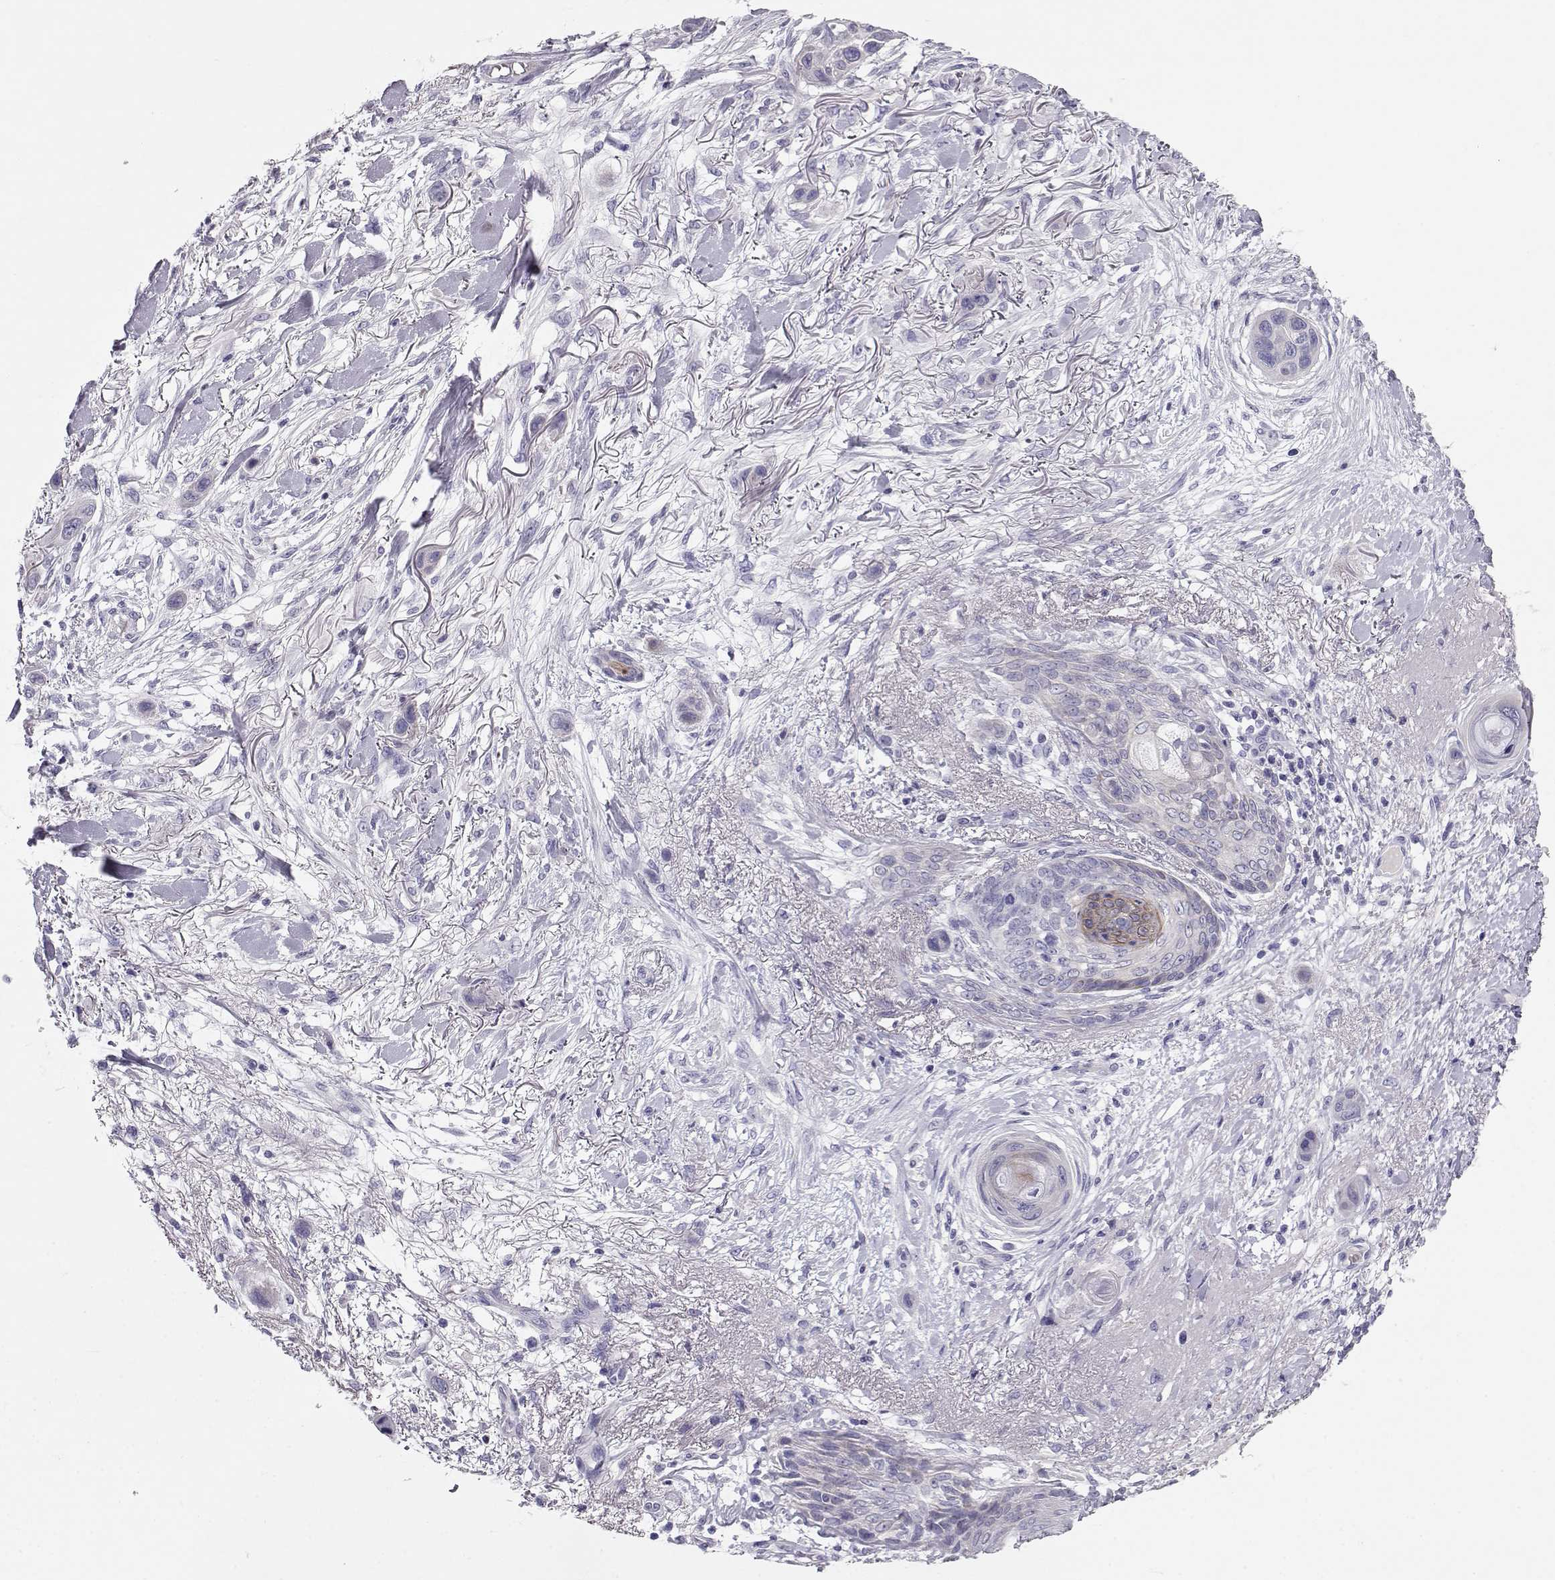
{"staining": {"intensity": "negative", "quantity": "none", "location": "none"}, "tissue": "skin cancer", "cell_type": "Tumor cells", "image_type": "cancer", "snomed": [{"axis": "morphology", "description": "Squamous cell carcinoma, NOS"}, {"axis": "topography", "description": "Skin"}], "caption": "IHC micrograph of neoplastic tissue: skin cancer stained with DAB exhibits no significant protein expression in tumor cells. (Immunohistochemistry, brightfield microscopy, high magnification).", "gene": "GPR26", "patient": {"sex": "male", "age": 79}}